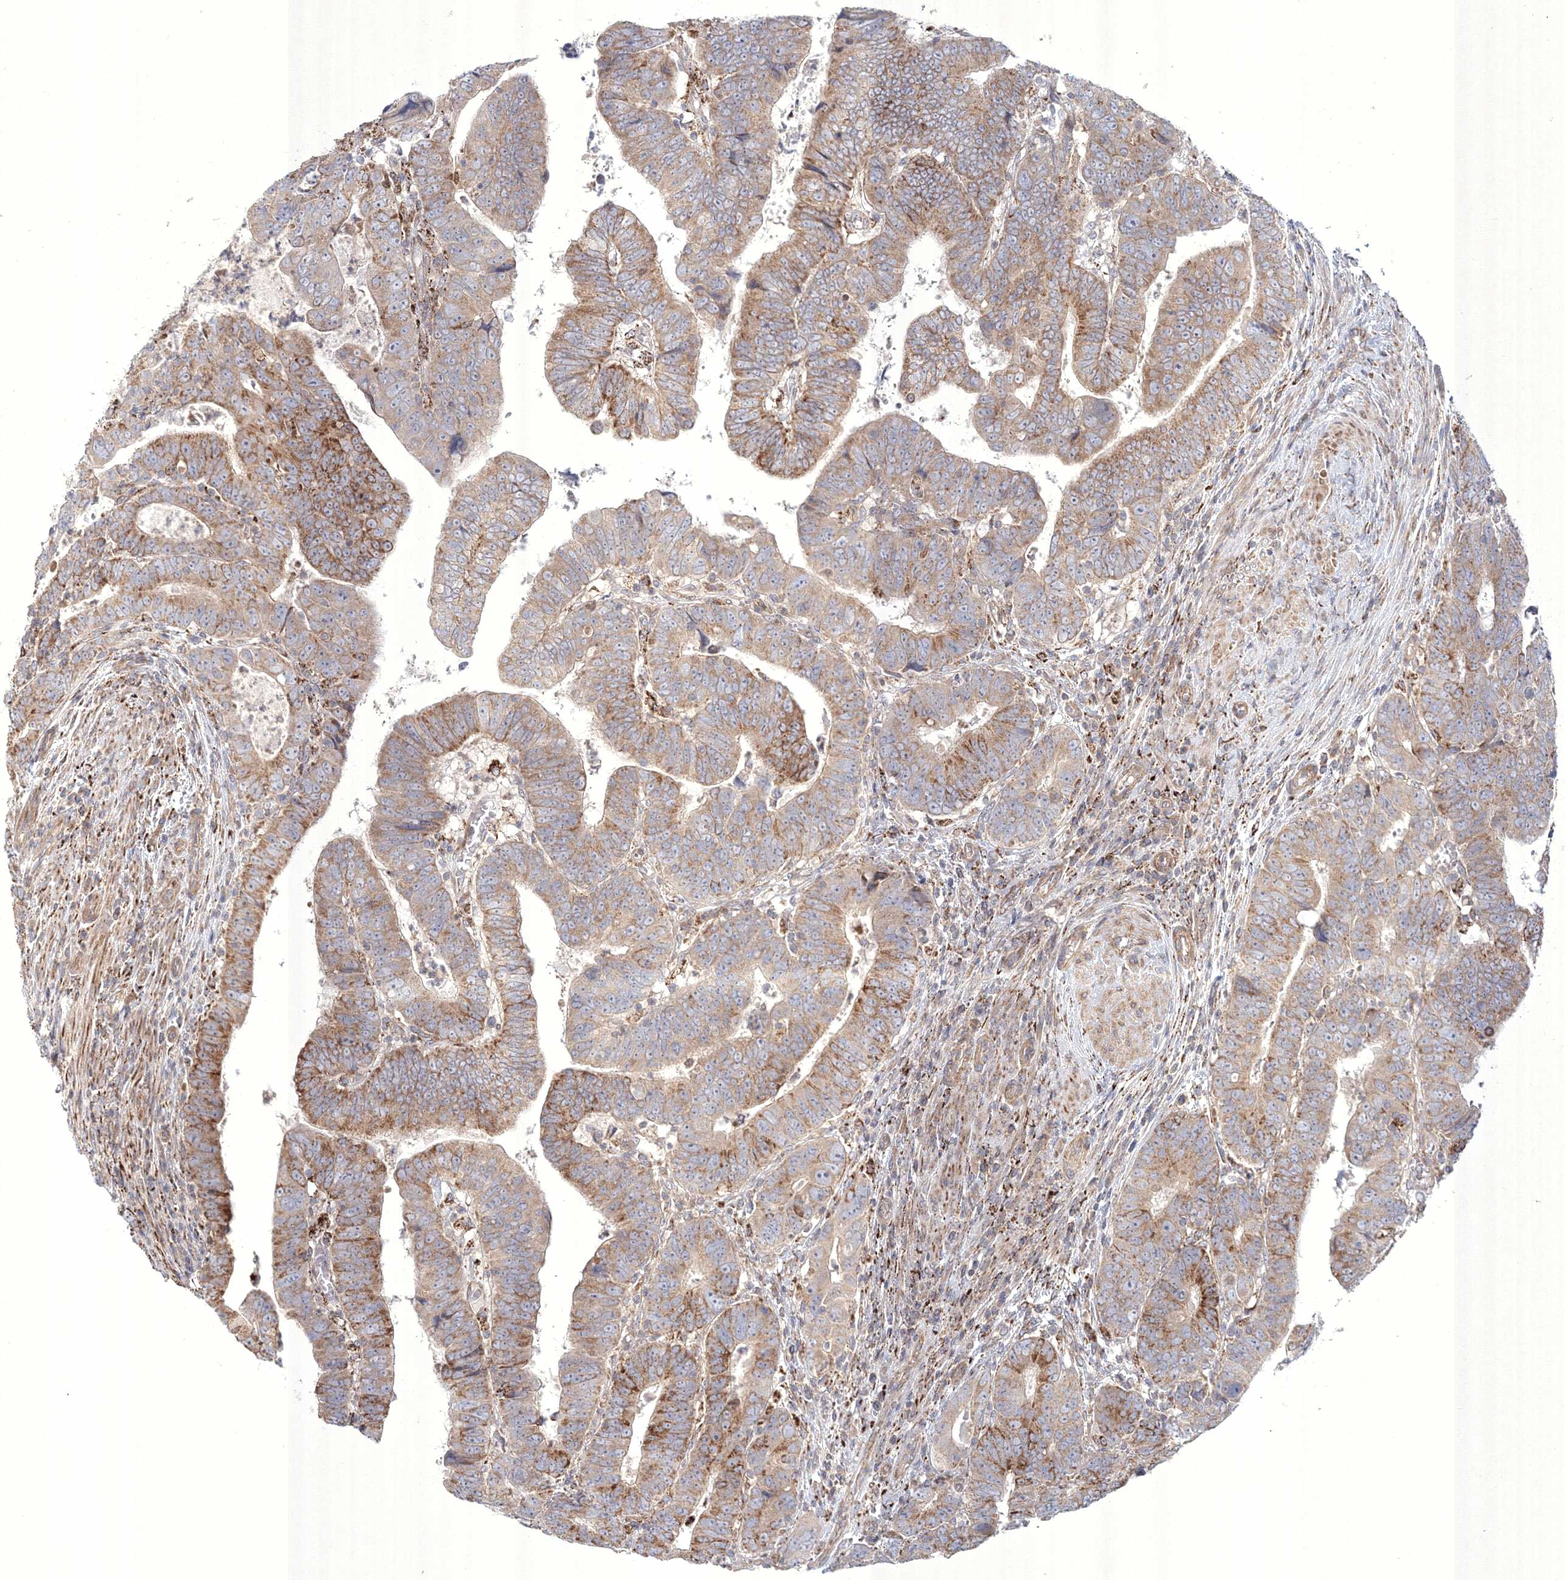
{"staining": {"intensity": "moderate", "quantity": "25%-75%", "location": "cytoplasmic/membranous"}, "tissue": "colorectal cancer", "cell_type": "Tumor cells", "image_type": "cancer", "snomed": [{"axis": "morphology", "description": "Normal tissue, NOS"}, {"axis": "morphology", "description": "Adenocarcinoma, NOS"}, {"axis": "topography", "description": "Rectum"}], "caption": "The photomicrograph shows a brown stain indicating the presence of a protein in the cytoplasmic/membranous of tumor cells in colorectal adenocarcinoma.", "gene": "WDR49", "patient": {"sex": "female", "age": 65}}